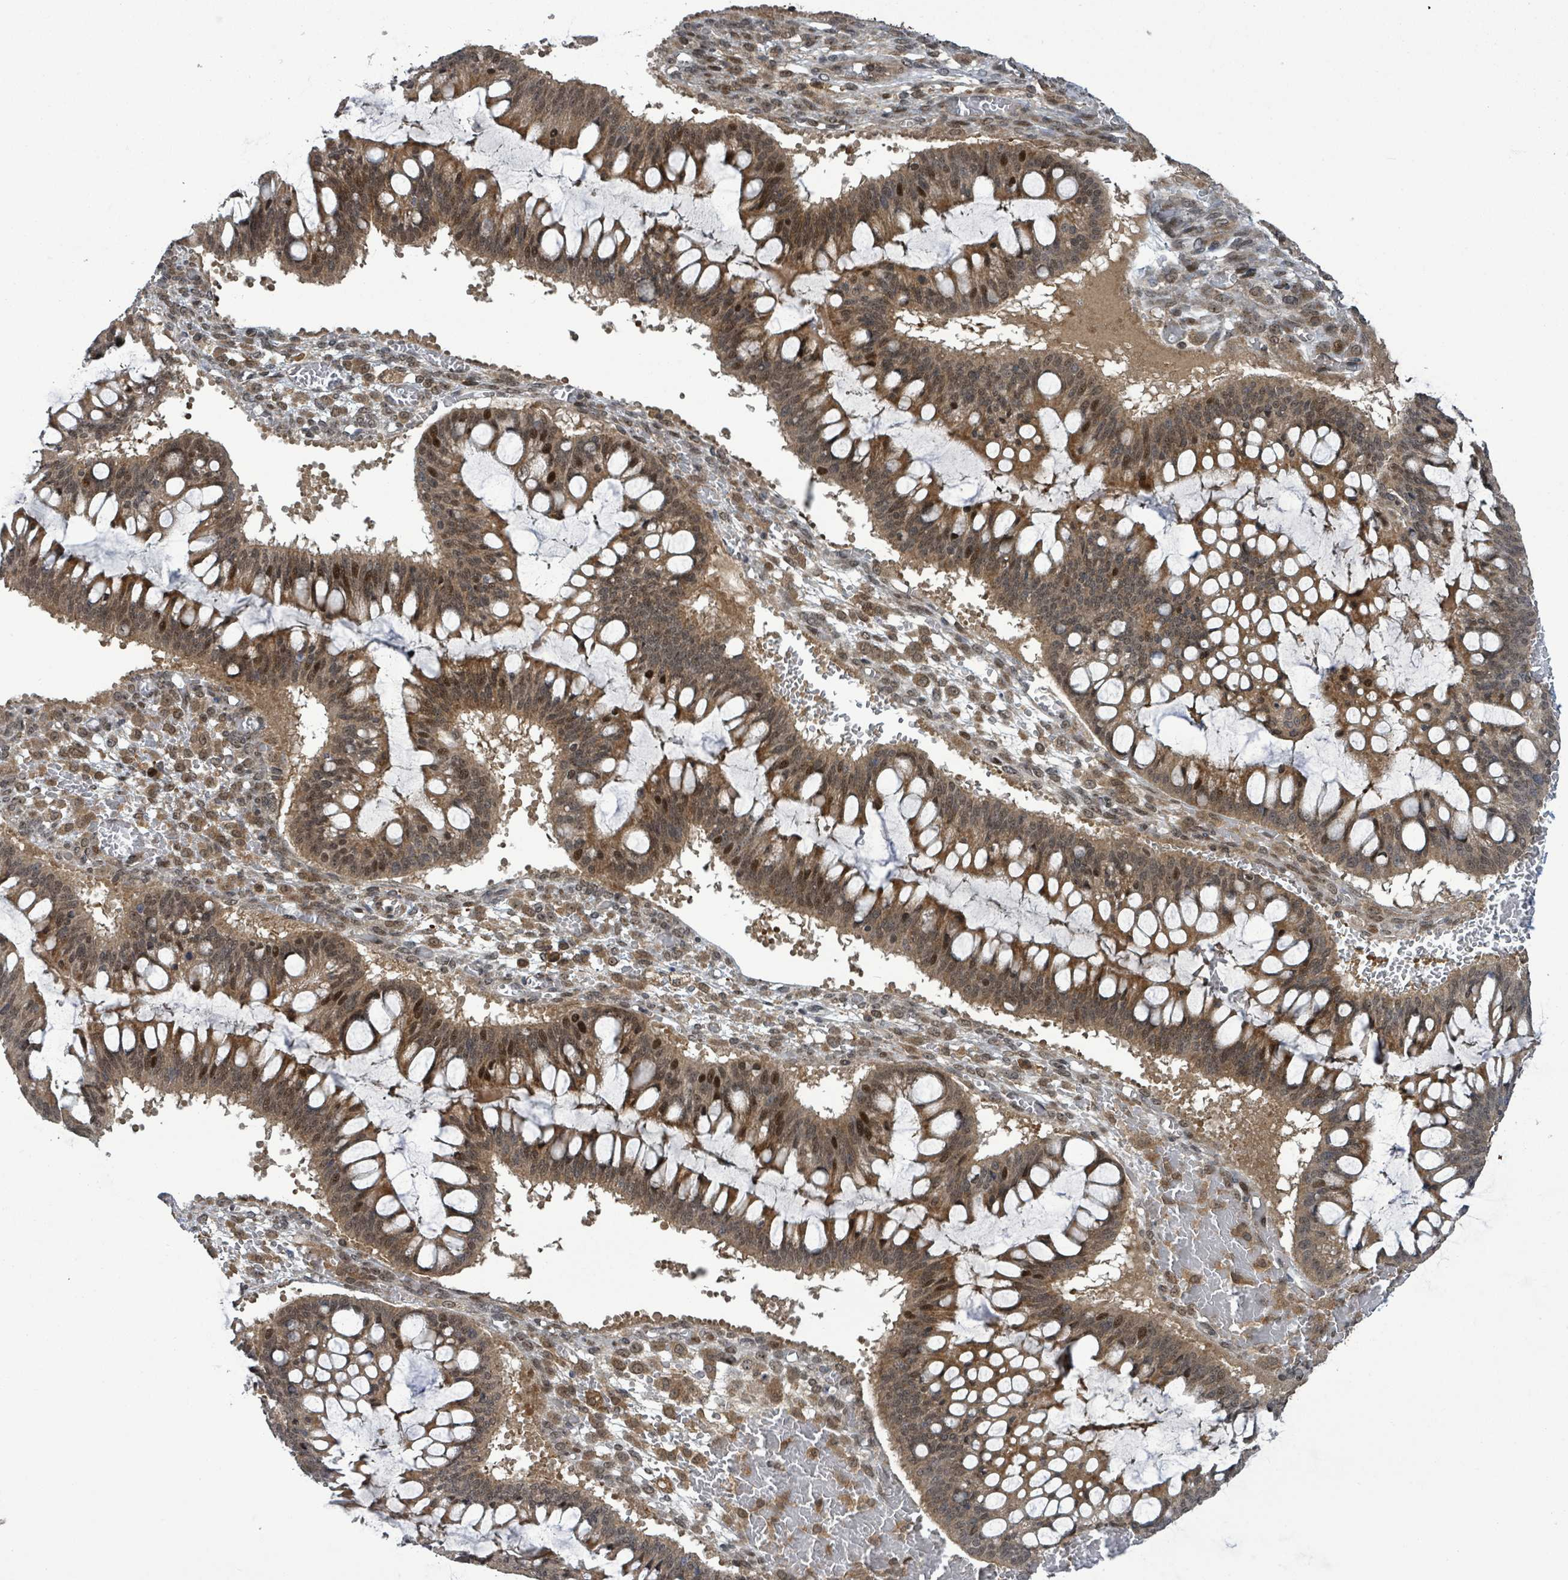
{"staining": {"intensity": "moderate", "quantity": ">75%", "location": "cytoplasmic/membranous,nuclear"}, "tissue": "ovarian cancer", "cell_type": "Tumor cells", "image_type": "cancer", "snomed": [{"axis": "morphology", "description": "Cystadenocarcinoma, mucinous, NOS"}, {"axis": "topography", "description": "Ovary"}], "caption": "Immunohistochemical staining of human ovarian cancer (mucinous cystadenocarcinoma) displays moderate cytoplasmic/membranous and nuclear protein staining in about >75% of tumor cells.", "gene": "FBXO6", "patient": {"sex": "female", "age": 73}}